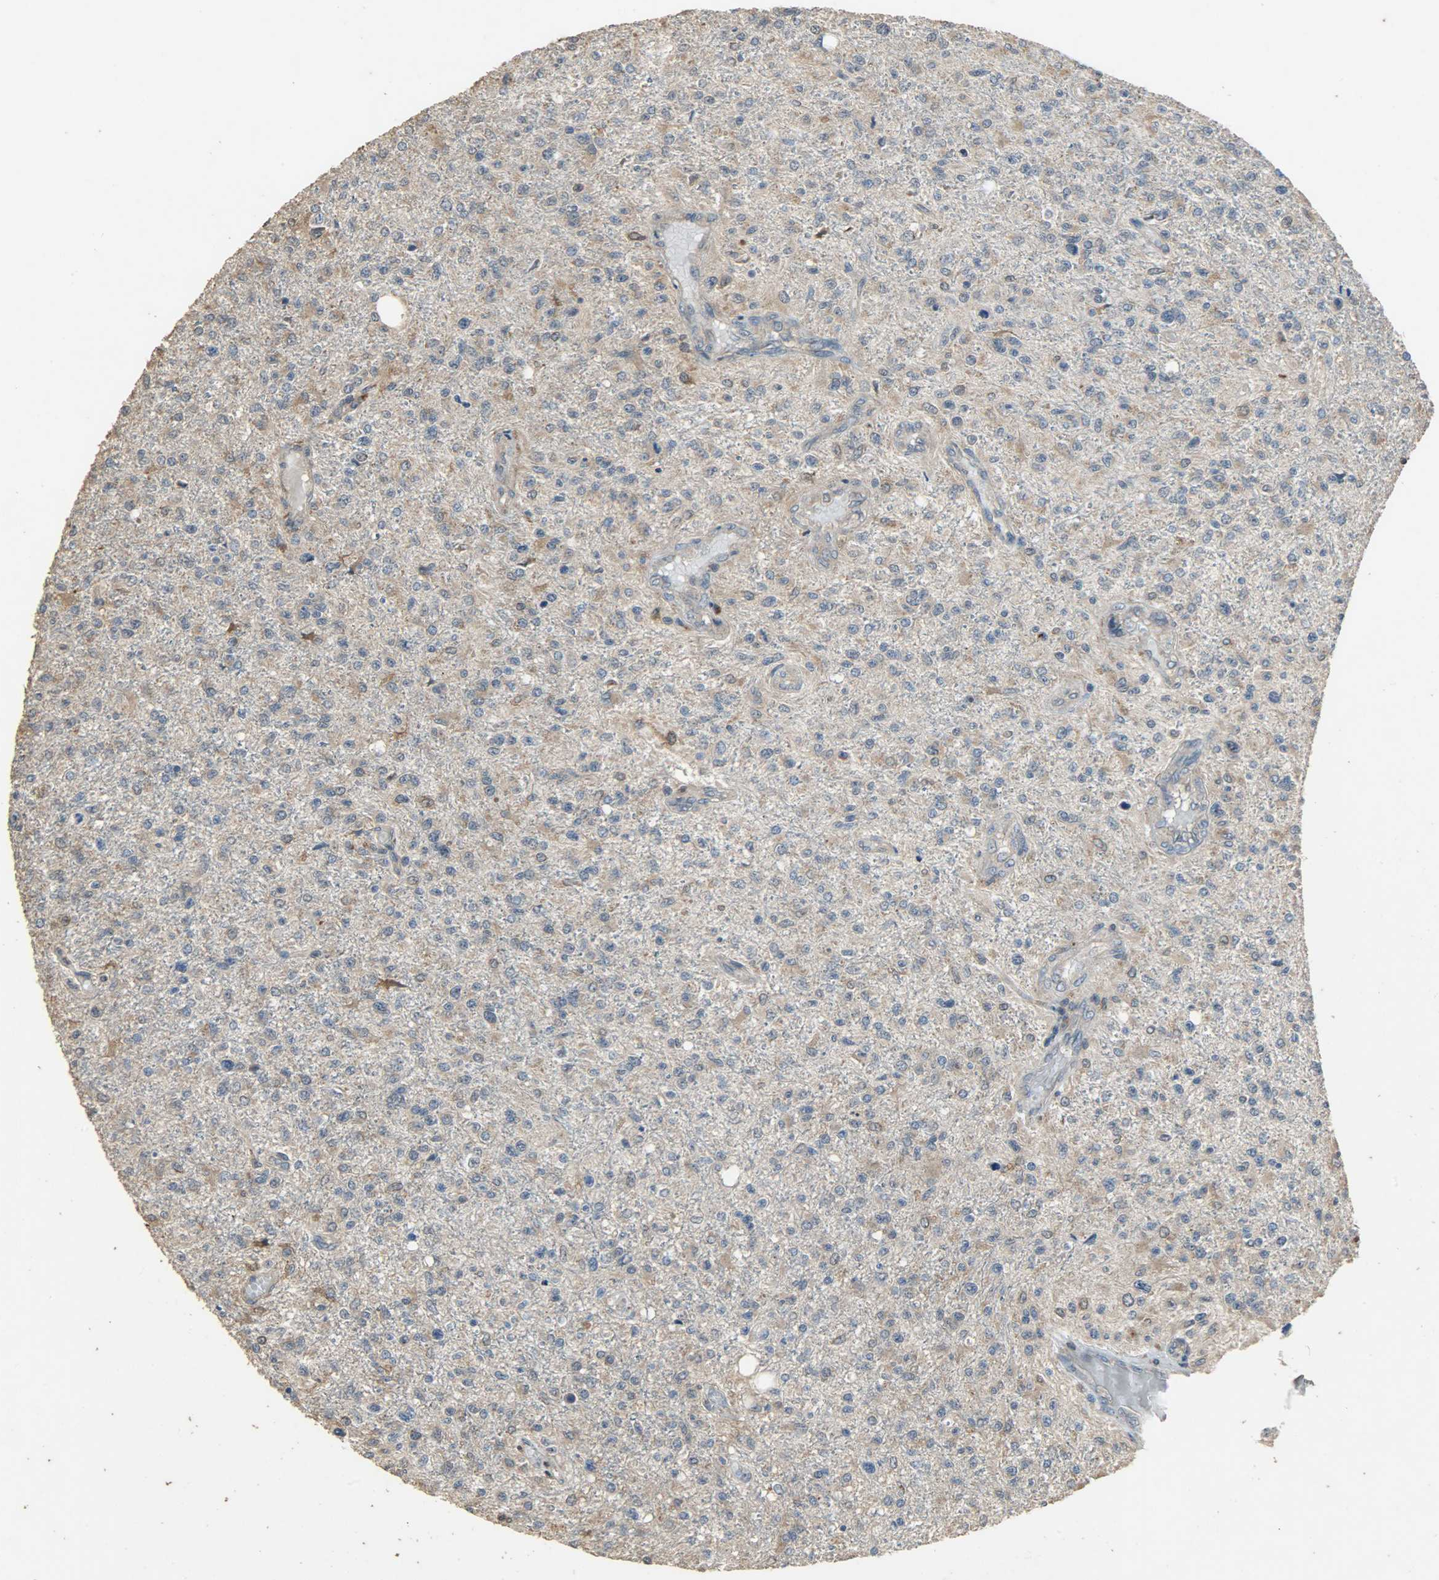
{"staining": {"intensity": "weak", "quantity": ">75%", "location": "cytoplasmic/membranous"}, "tissue": "glioma", "cell_type": "Tumor cells", "image_type": "cancer", "snomed": [{"axis": "morphology", "description": "Glioma, malignant, High grade"}, {"axis": "topography", "description": "Cerebral cortex"}], "caption": "Immunohistochemical staining of human glioma reveals low levels of weak cytoplasmic/membranous protein expression in about >75% of tumor cells. The staining was performed using DAB (3,3'-diaminobenzidine) to visualize the protein expression in brown, while the nuclei were stained in blue with hematoxylin (Magnification: 20x).", "gene": "CDKN2C", "patient": {"sex": "male", "age": 76}}